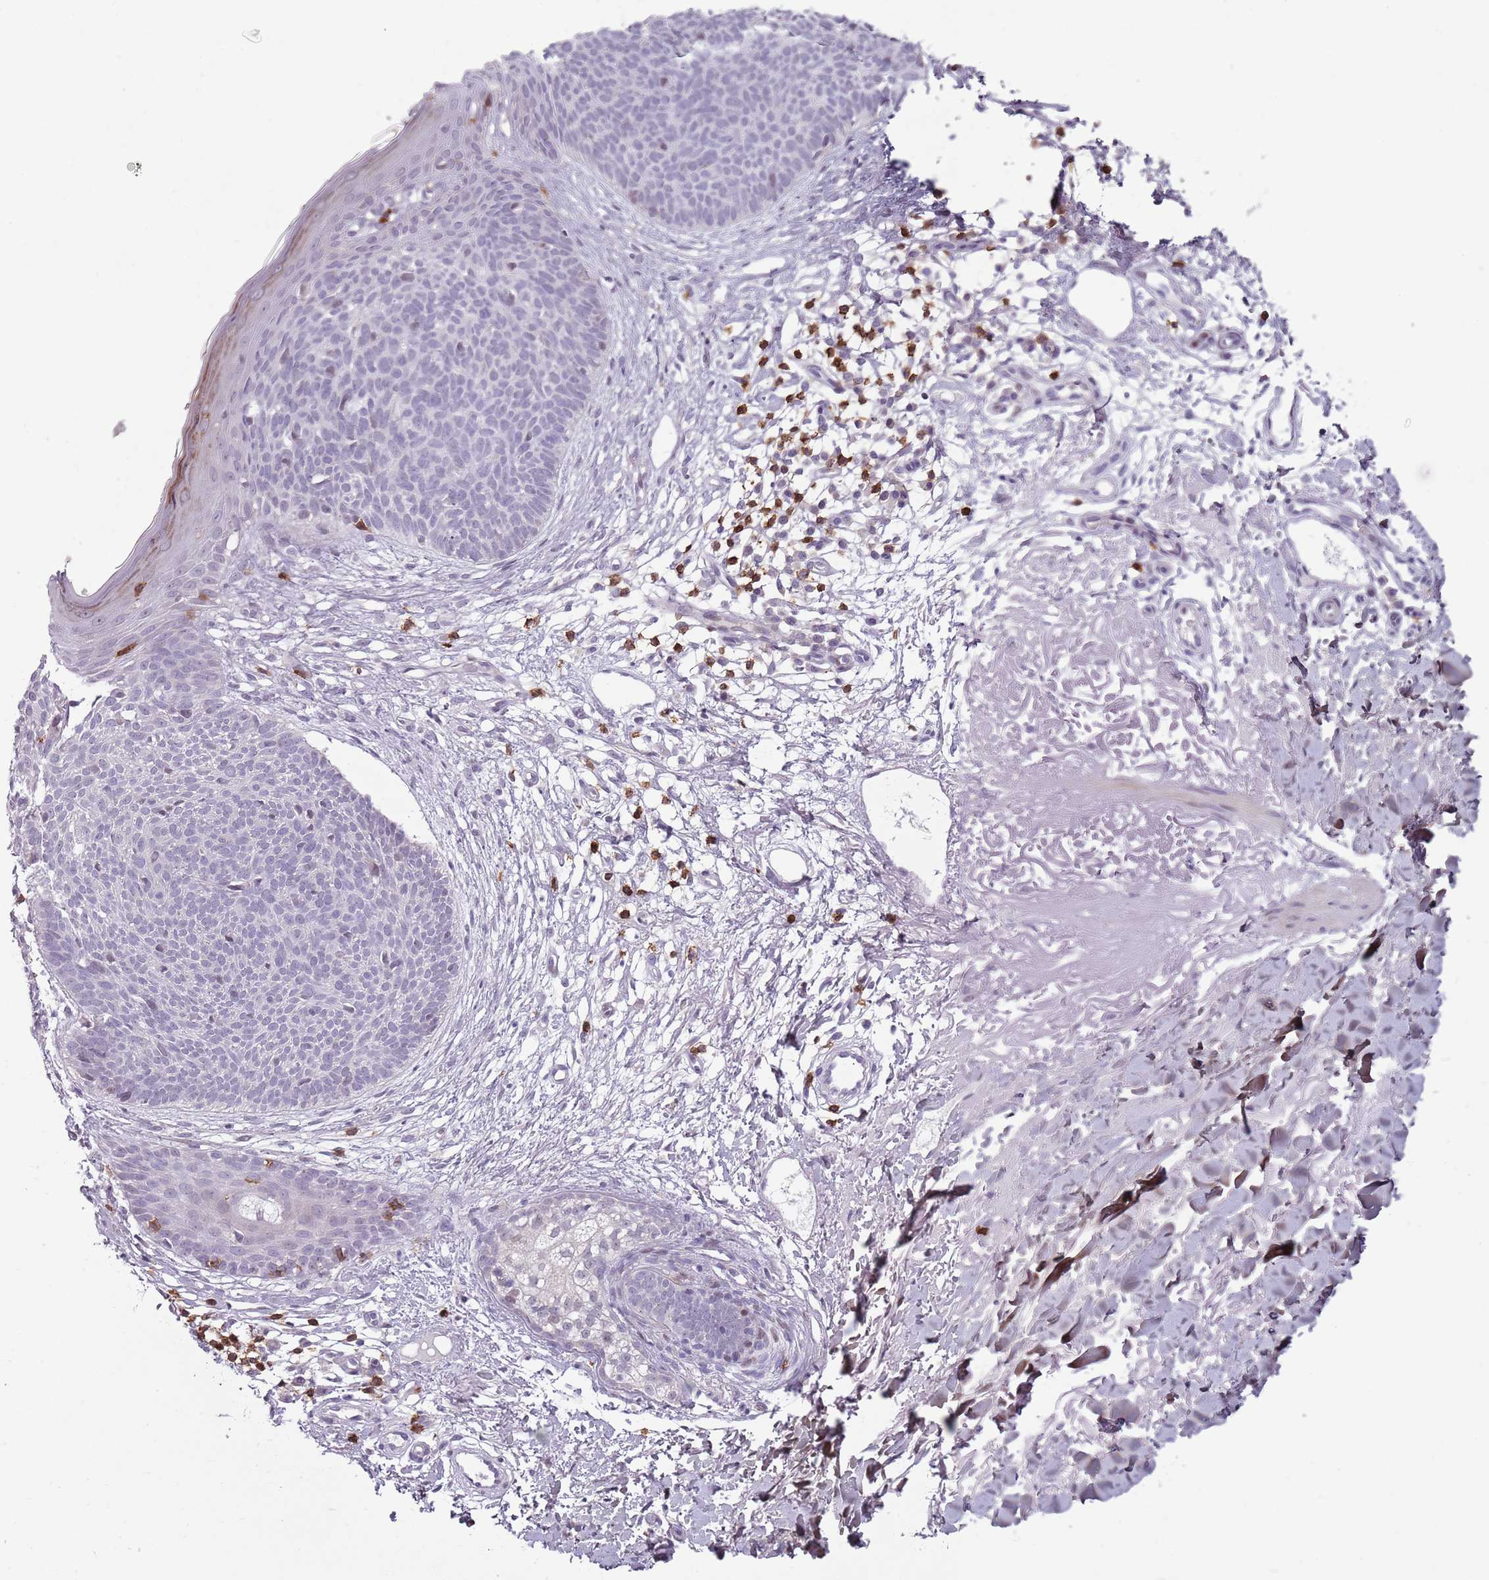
{"staining": {"intensity": "negative", "quantity": "none", "location": "none"}, "tissue": "skin cancer", "cell_type": "Tumor cells", "image_type": "cancer", "snomed": [{"axis": "morphology", "description": "Basal cell carcinoma"}, {"axis": "topography", "description": "Skin"}], "caption": "A micrograph of skin cancer stained for a protein shows no brown staining in tumor cells.", "gene": "ZNF583", "patient": {"sex": "male", "age": 84}}